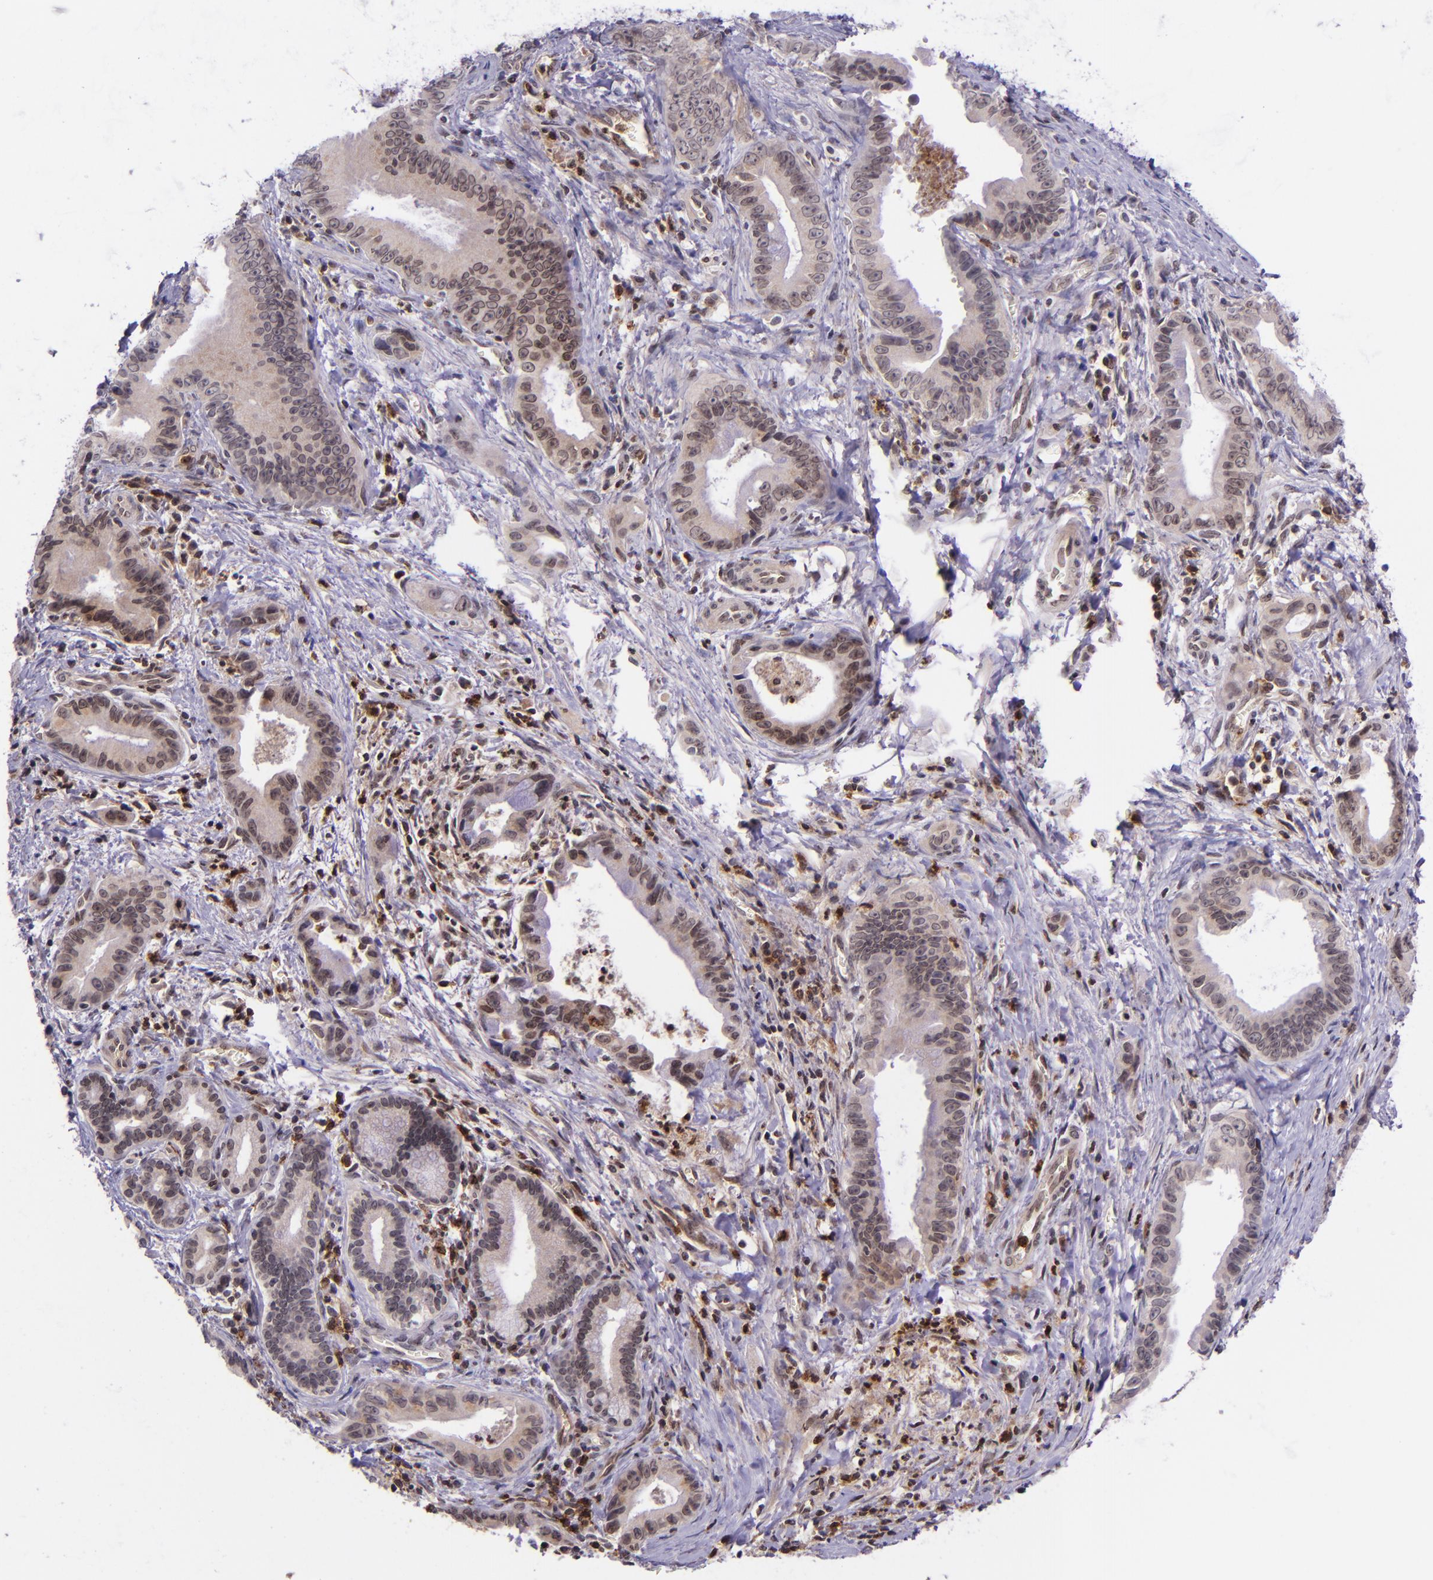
{"staining": {"intensity": "weak", "quantity": "25%-75%", "location": "cytoplasmic/membranous"}, "tissue": "liver cancer", "cell_type": "Tumor cells", "image_type": "cancer", "snomed": [{"axis": "morphology", "description": "Cholangiocarcinoma"}, {"axis": "topography", "description": "Liver"}], "caption": "An image showing weak cytoplasmic/membranous staining in approximately 25%-75% of tumor cells in liver cholangiocarcinoma, as visualized by brown immunohistochemical staining.", "gene": "SELL", "patient": {"sex": "female", "age": 55}}